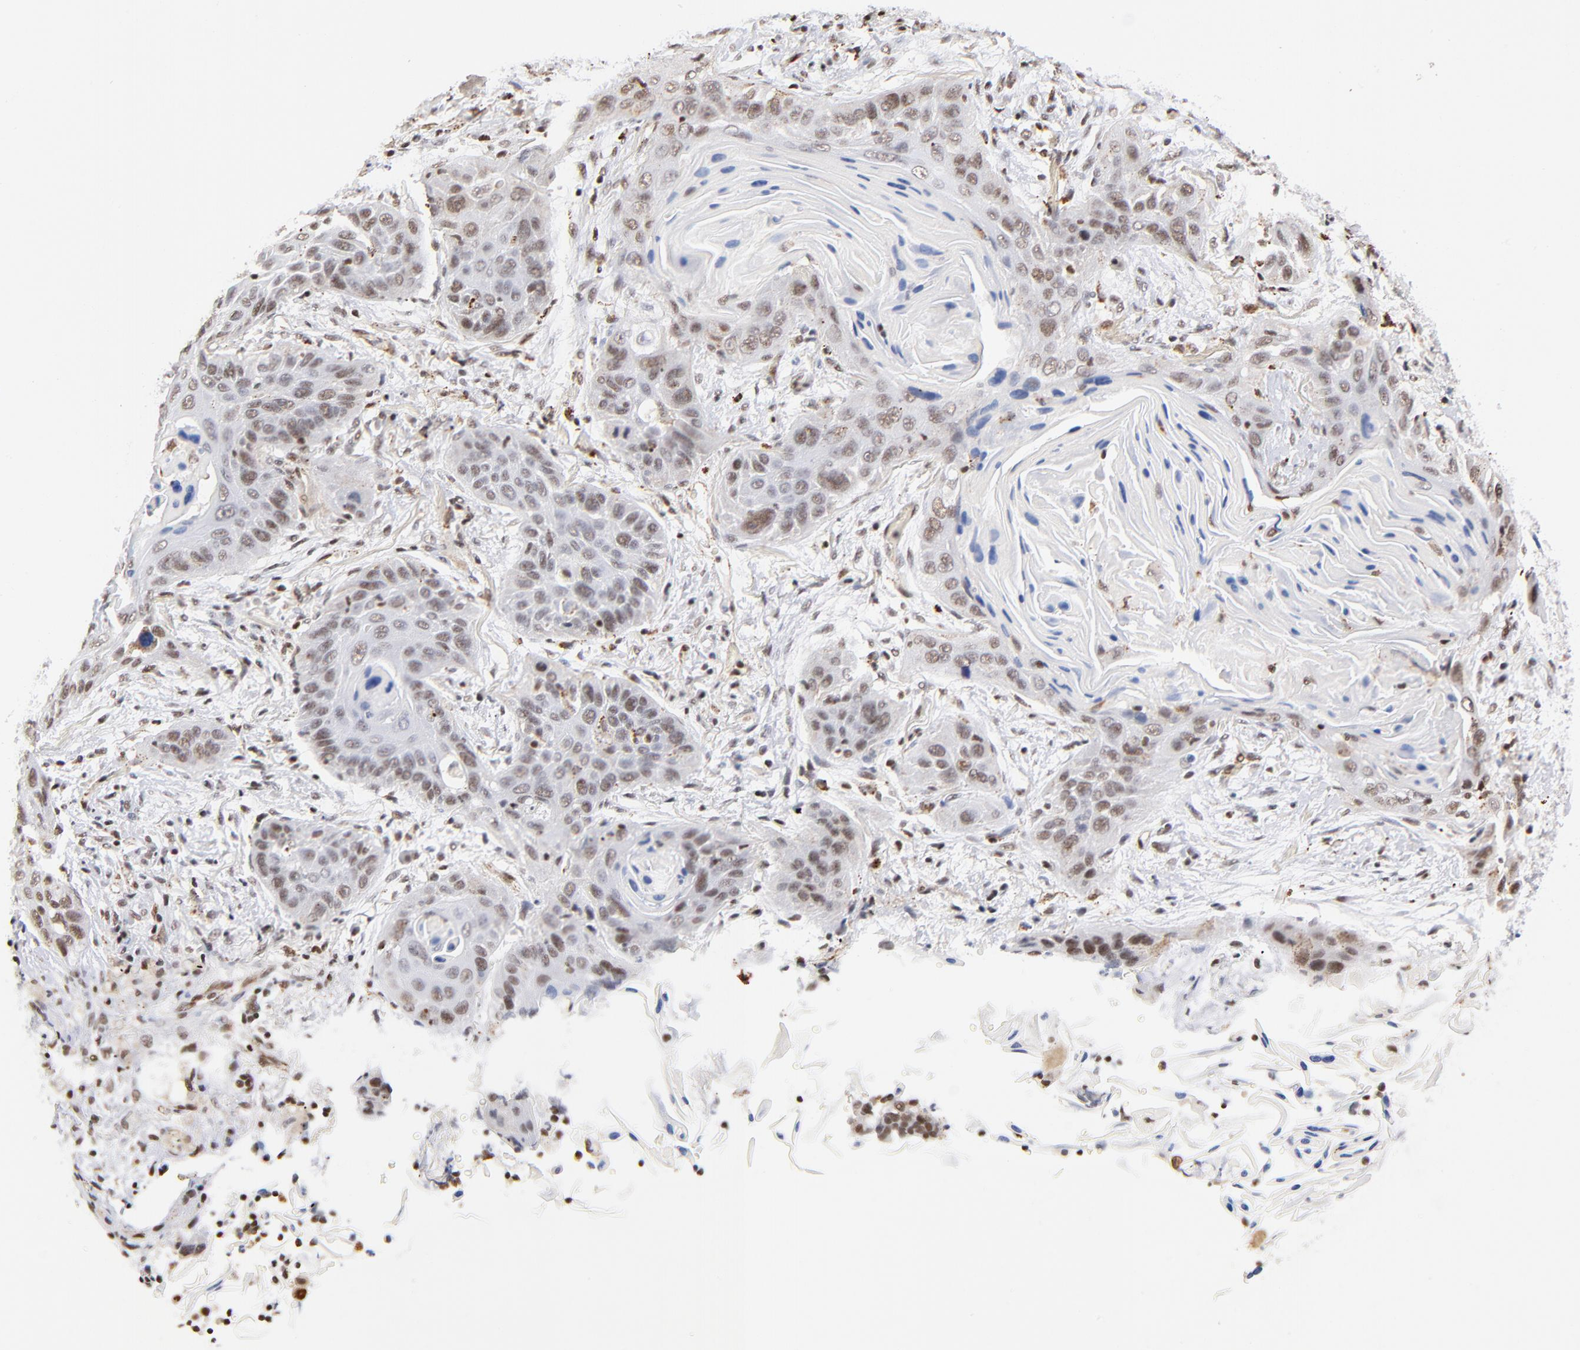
{"staining": {"intensity": "moderate", "quantity": "25%-75%", "location": "nuclear"}, "tissue": "lung cancer", "cell_type": "Tumor cells", "image_type": "cancer", "snomed": [{"axis": "morphology", "description": "Squamous cell carcinoma, NOS"}, {"axis": "topography", "description": "Lung"}], "caption": "A brown stain labels moderate nuclear expression of a protein in lung cancer tumor cells. (brown staining indicates protein expression, while blue staining denotes nuclei).", "gene": "GABPA", "patient": {"sex": "female", "age": 67}}